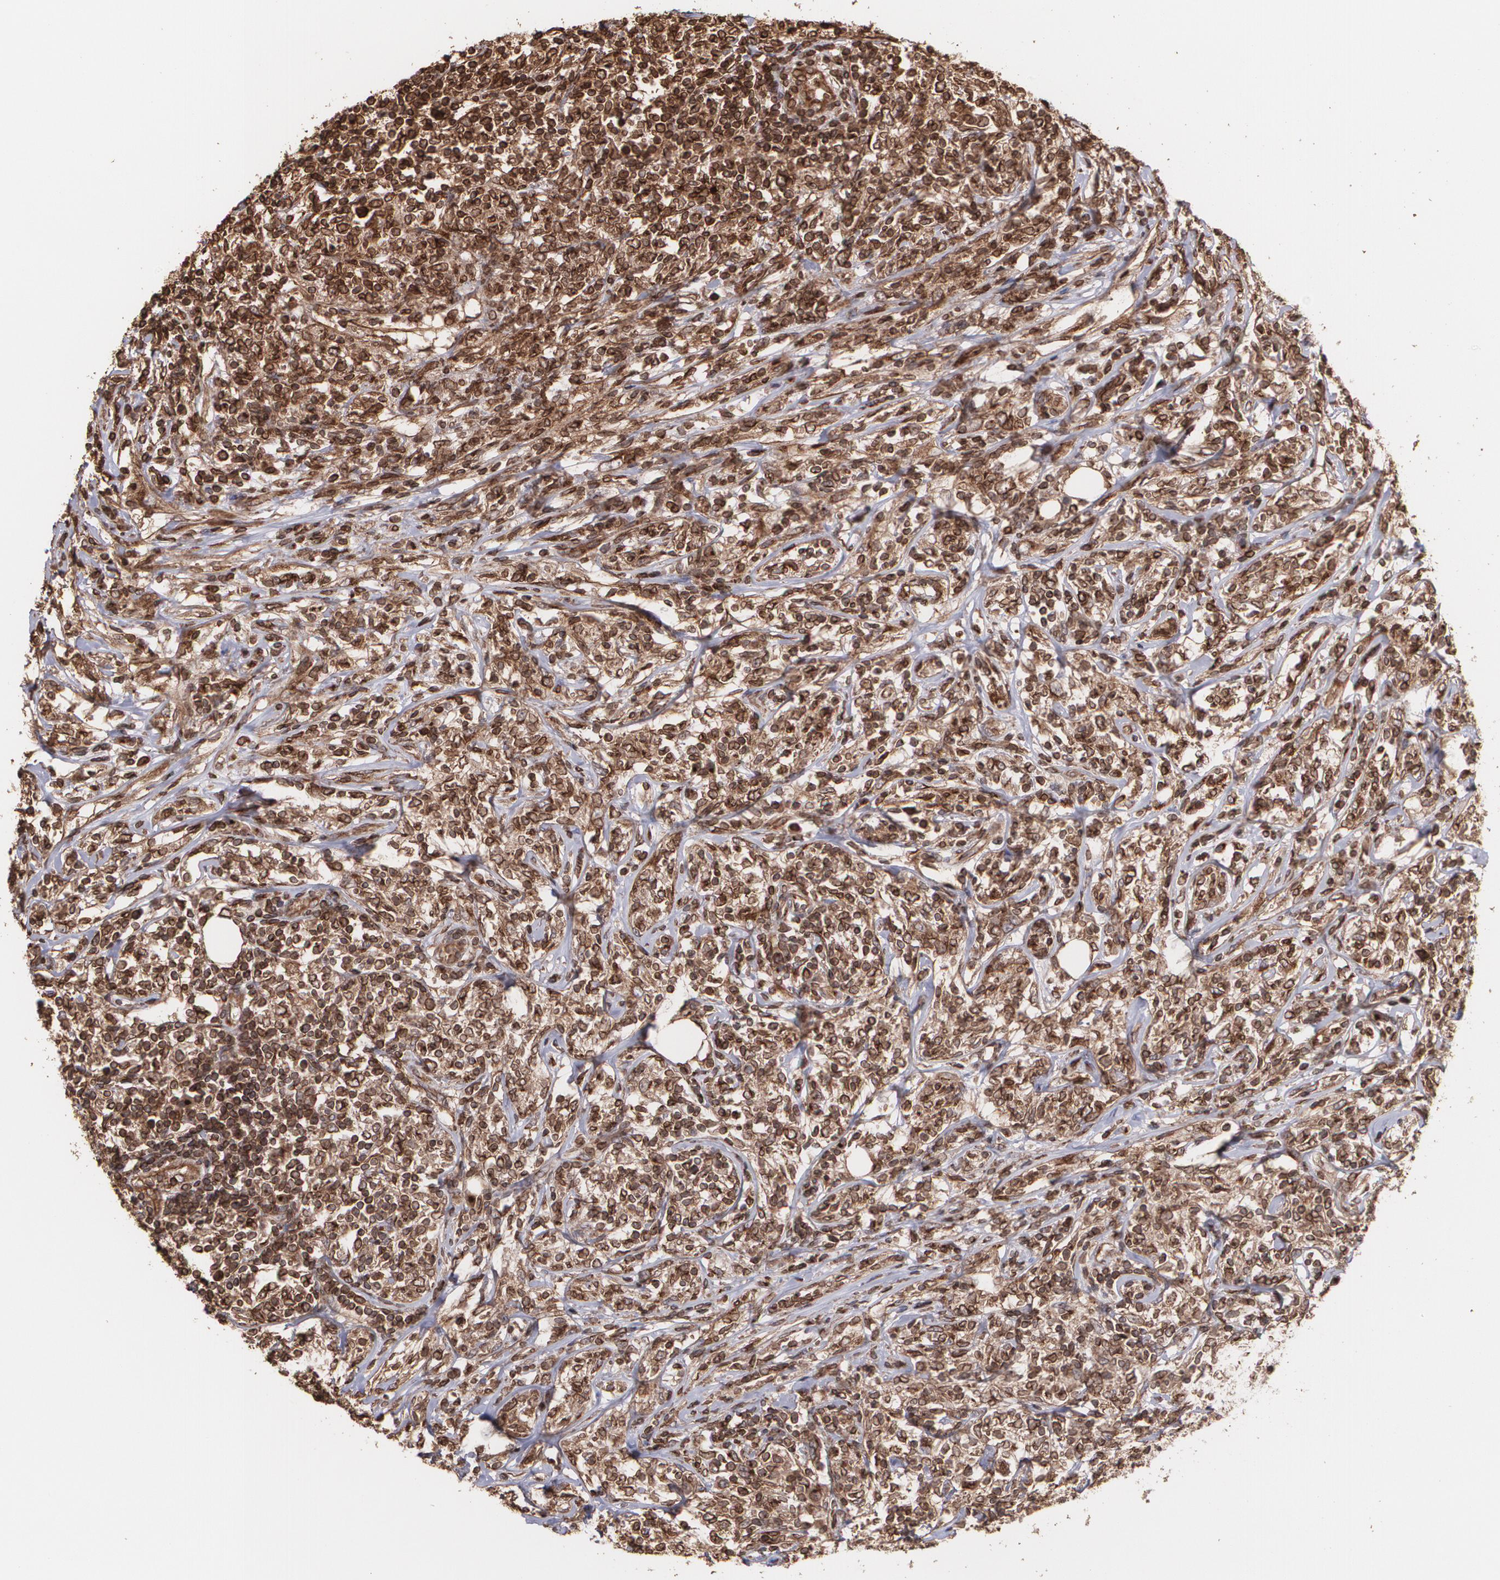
{"staining": {"intensity": "strong", "quantity": ">75%", "location": "cytoplasmic/membranous"}, "tissue": "lymphoma", "cell_type": "Tumor cells", "image_type": "cancer", "snomed": [{"axis": "morphology", "description": "Malignant lymphoma, non-Hodgkin's type, High grade"}, {"axis": "topography", "description": "Lymph node"}], "caption": "High-power microscopy captured an IHC image of lymphoma, revealing strong cytoplasmic/membranous positivity in approximately >75% of tumor cells.", "gene": "TRIP11", "patient": {"sex": "female", "age": 84}}